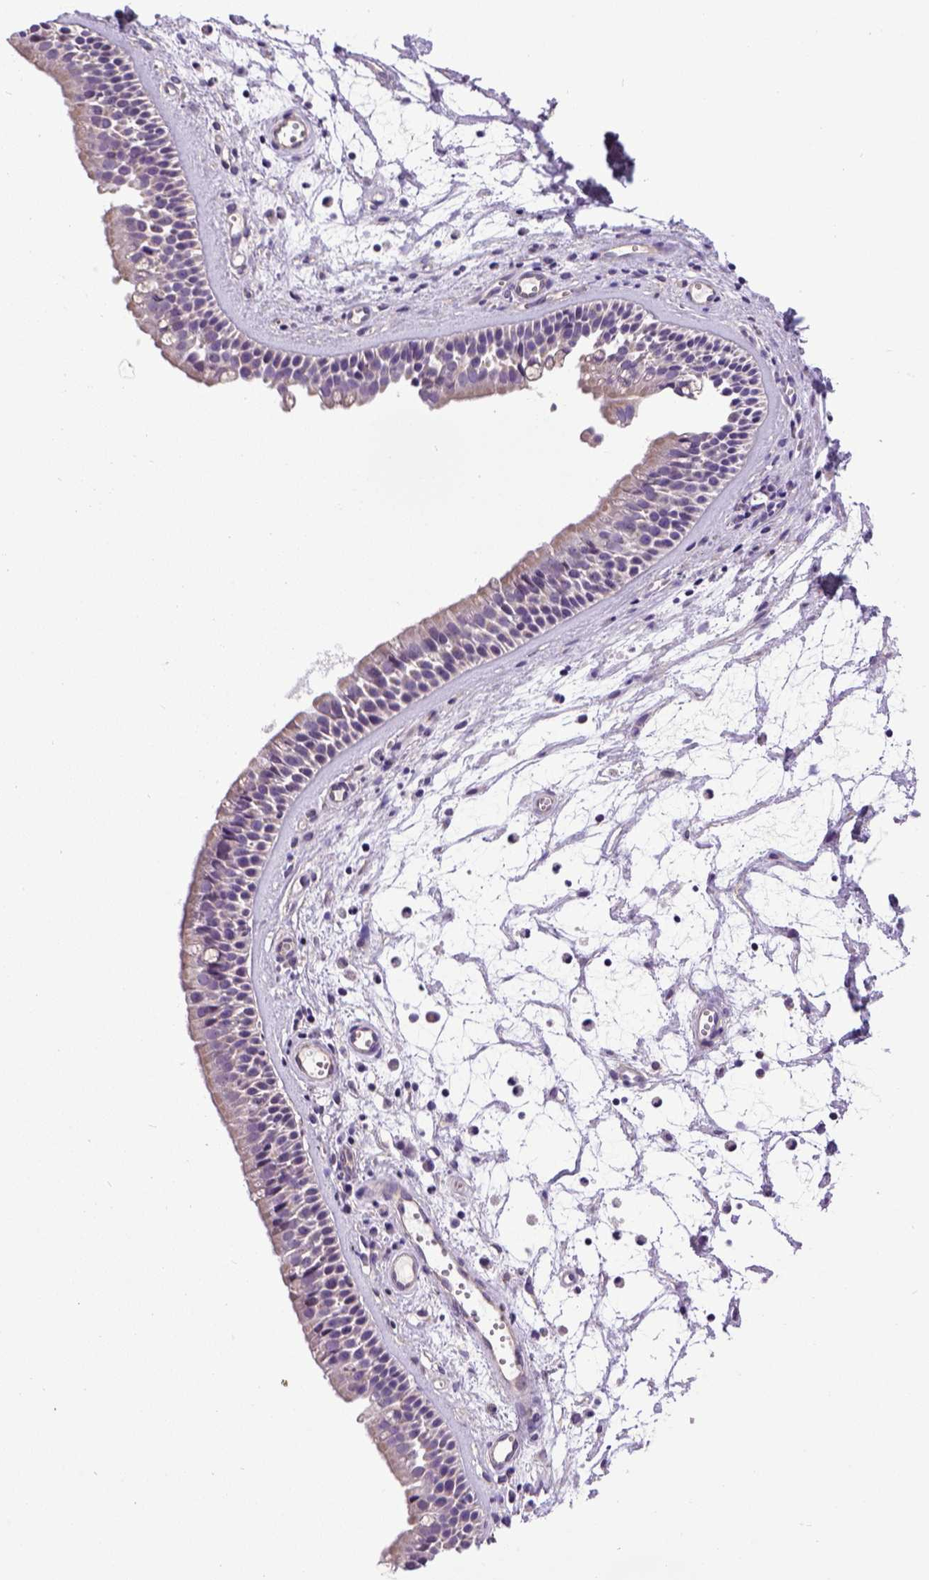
{"staining": {"intensity": "negative", "quantity": "none", "location": "none"}, "tissue": "nasopharynx", "cell_type": "Respiratory epithelial cells", "image_type": "normal", "snomed": [{"axis": "morphology", "description": "Normal tissue, NOS"}, {"axis": "topography", "description": "Nasopharynx"}], "caption": "This histopathology image is of normal nasopharynx stained with immunohistochemistry (IHC) to label a protein in brown with the nuclei are counter-stained blue. There is no expression in respiratory epithelial cells.", "gene": "ENG", "patient": {"sex": "female", "age": 68}}